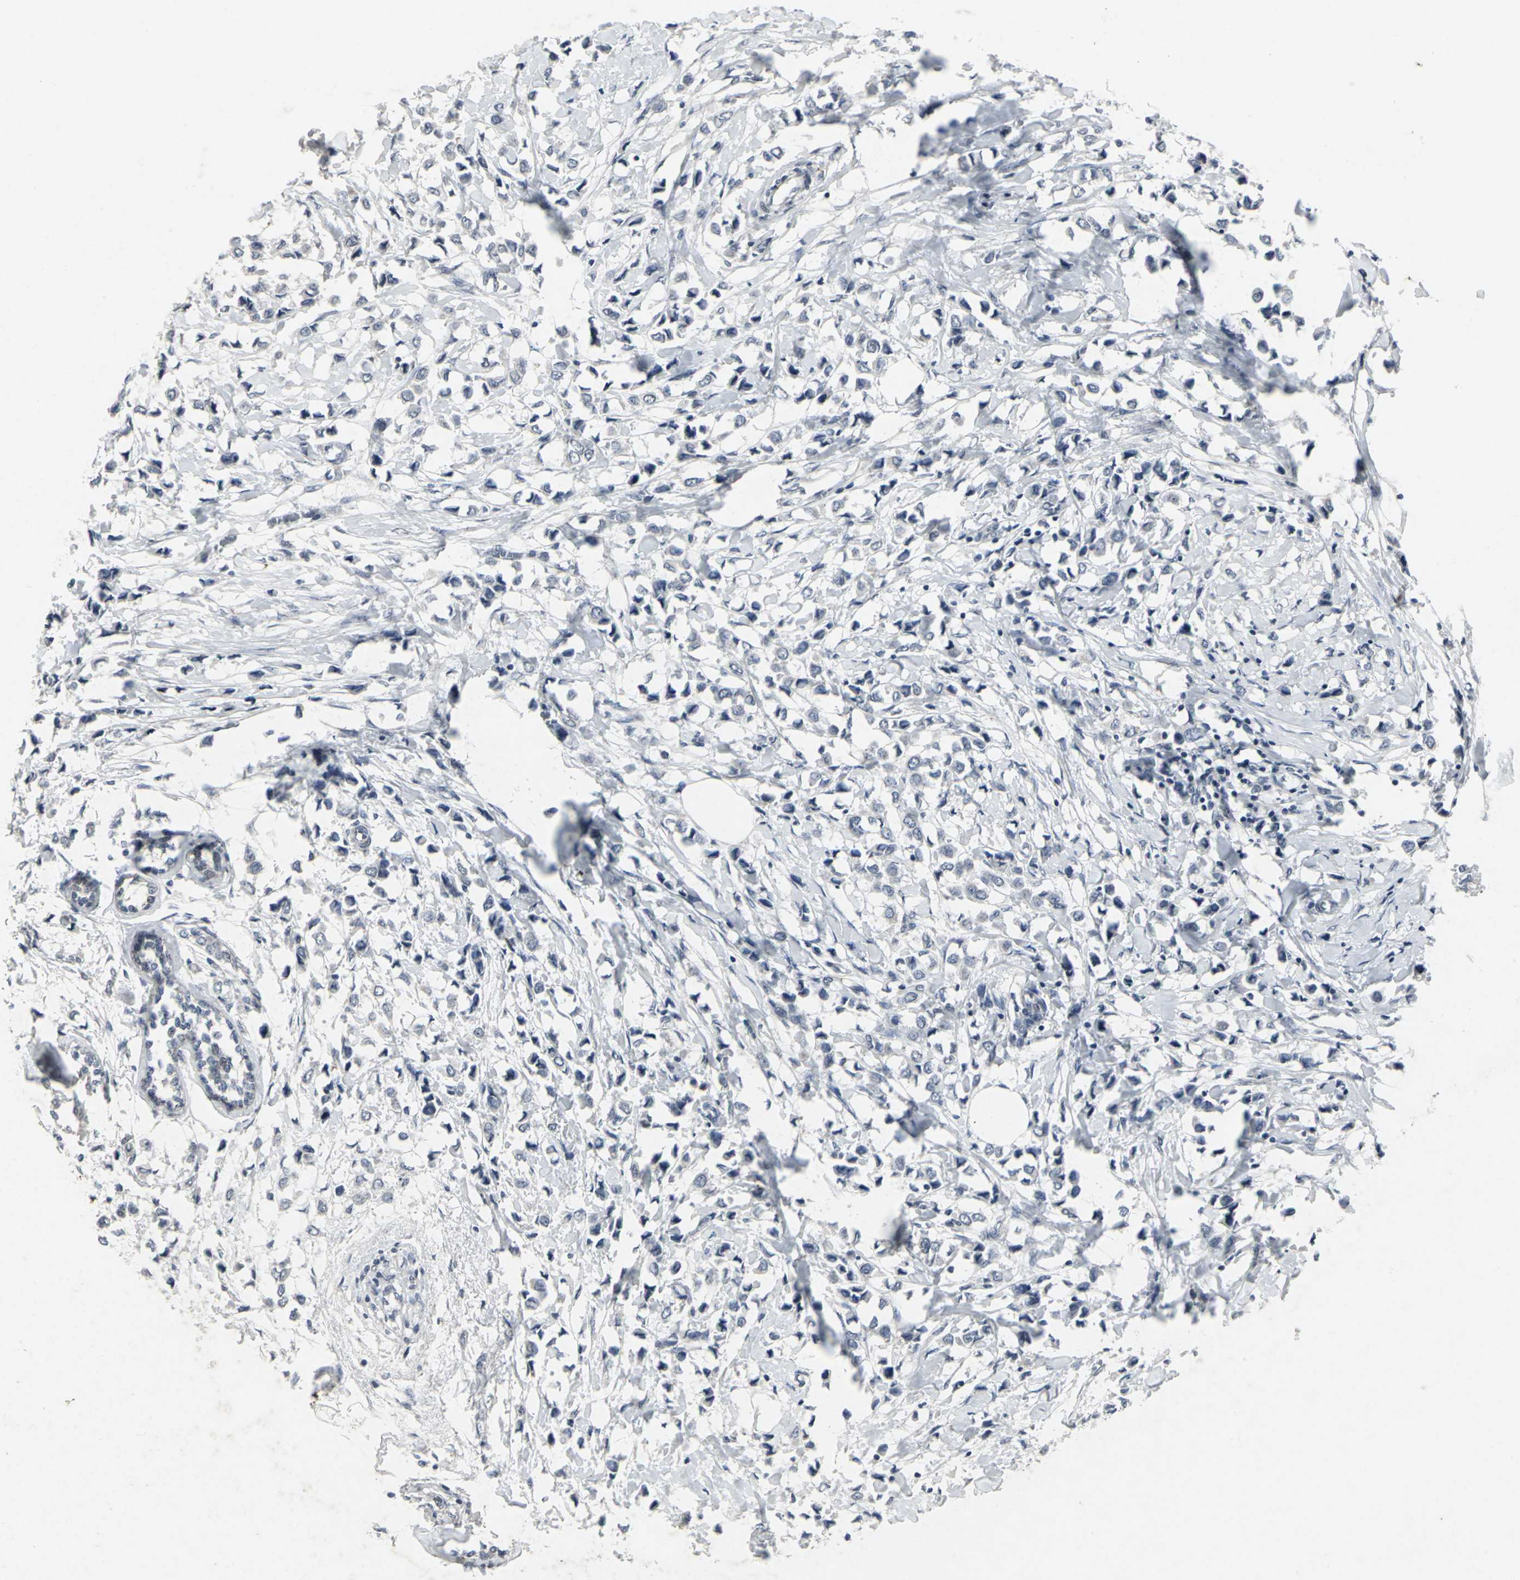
{"staining": {"intensity": "negative", "quantity": "none", "location": "none"}, "tissue": "breast cancer", "cell_type": "Tumor cells", "image_type": "cancer", "snomed": [{"axis": "morphology", "description": "Lobular carcinoma"}, {"axis": "topography", "description": "Breast"}], "caption": "The photomicrograph reveals no significant staining in tumor cells of breast cancer.", "gene": "BMP4", "patient": {"sex": "female", "age": 51}}